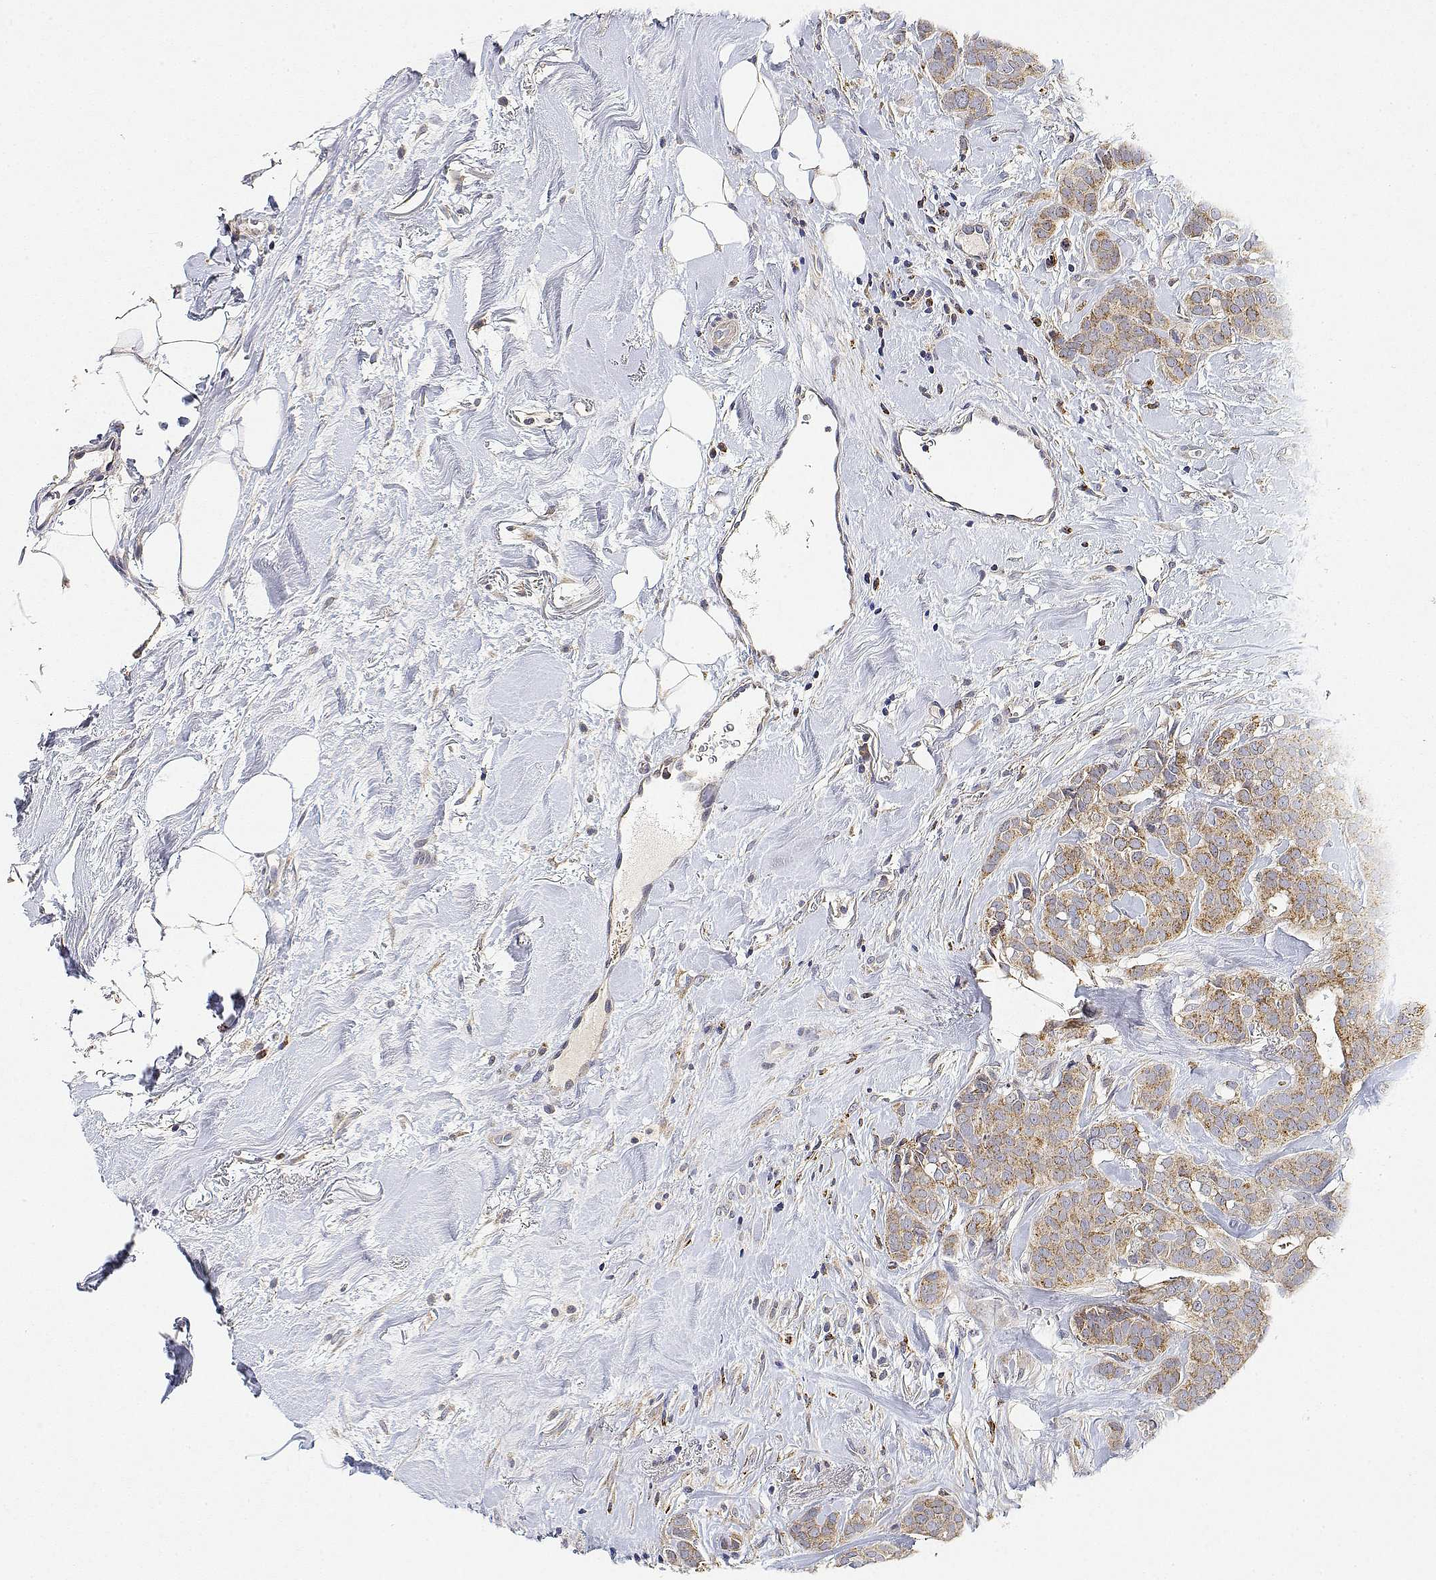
{"staining": {"intensity": "weak", "quantity": ">75%", "location": "cytoplasmic/membranous"}, "tissue": "breast cancer", "cell_type": "Tumor cells", "image_type": "cancer", "snomed": [{"axis": "morphology", "description": "Duct carcinoma"}, {"axis": "topography", "description": "Breast"}], "caption": "Immunohistochemistry (IHC) of breast infiltrating ductal carcinoma shows low levels of weak cytoplasmic/membranous expression in about >75% of tumor cells.", "gene": "LONRF3", "patient": {"sex": "female", "age": 84}}